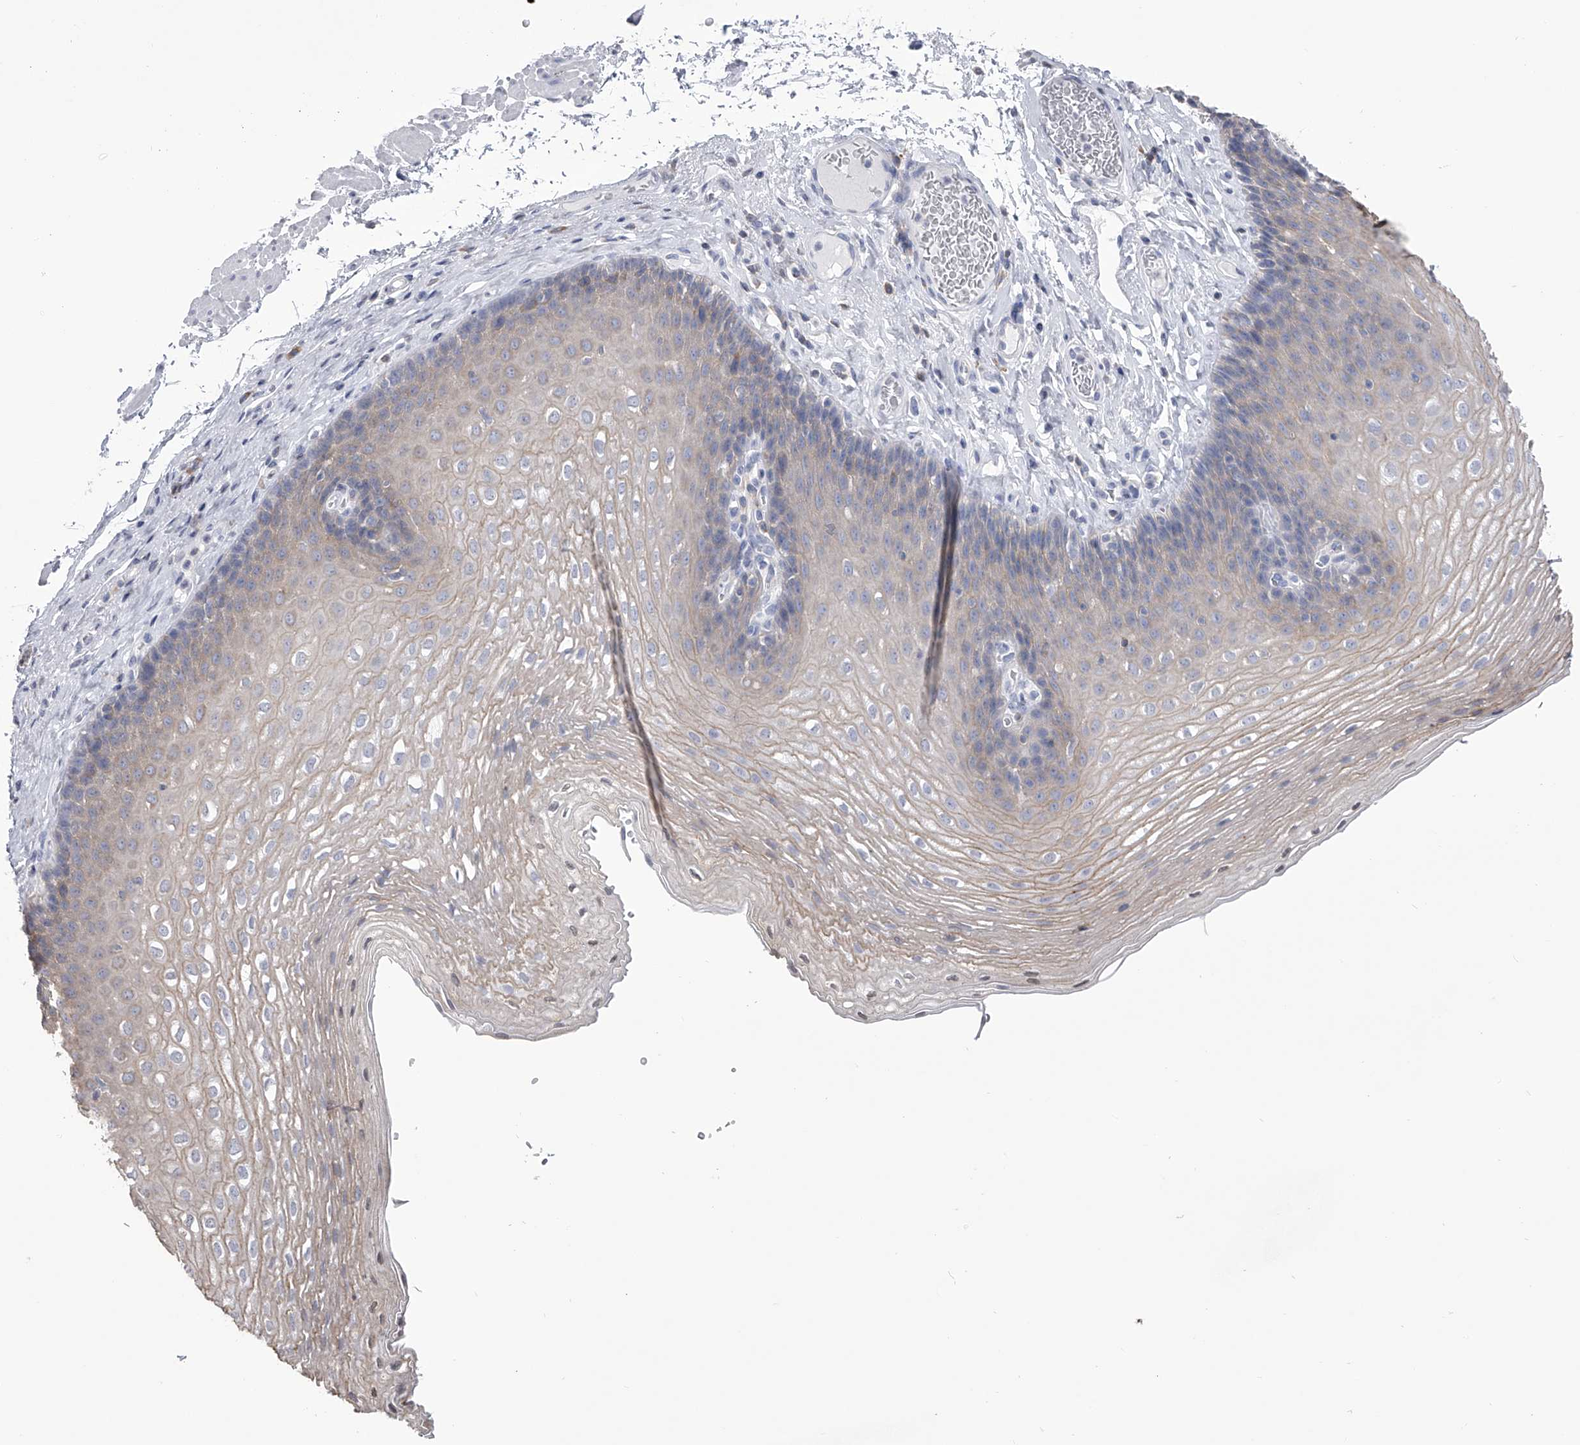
{"staining": {"intensity": "weak", "quantity": "<25%", "location": "cytoplasmic/membranous"}, "tissue": "esophagus", "cell_type": "Squamous epithelial cells", "image_type": "normal", "snomed": [{"axis": "morphology", "description": "Normal tissue, NOS"}, {"axis": "topography", "description": "Esophagus"}], "caption": "The immunohistochemistry (IHC) histopathology image has no significant positivity in squamous epithelial cells of esophagus. The staining was performed using DAB to visualize the protein expression in brown, while the nuclei were stained in blue with hematoxylin (Magnification: 20x).", "gene": "TASP1", "patient": {"sex": "female", "age": 66}}